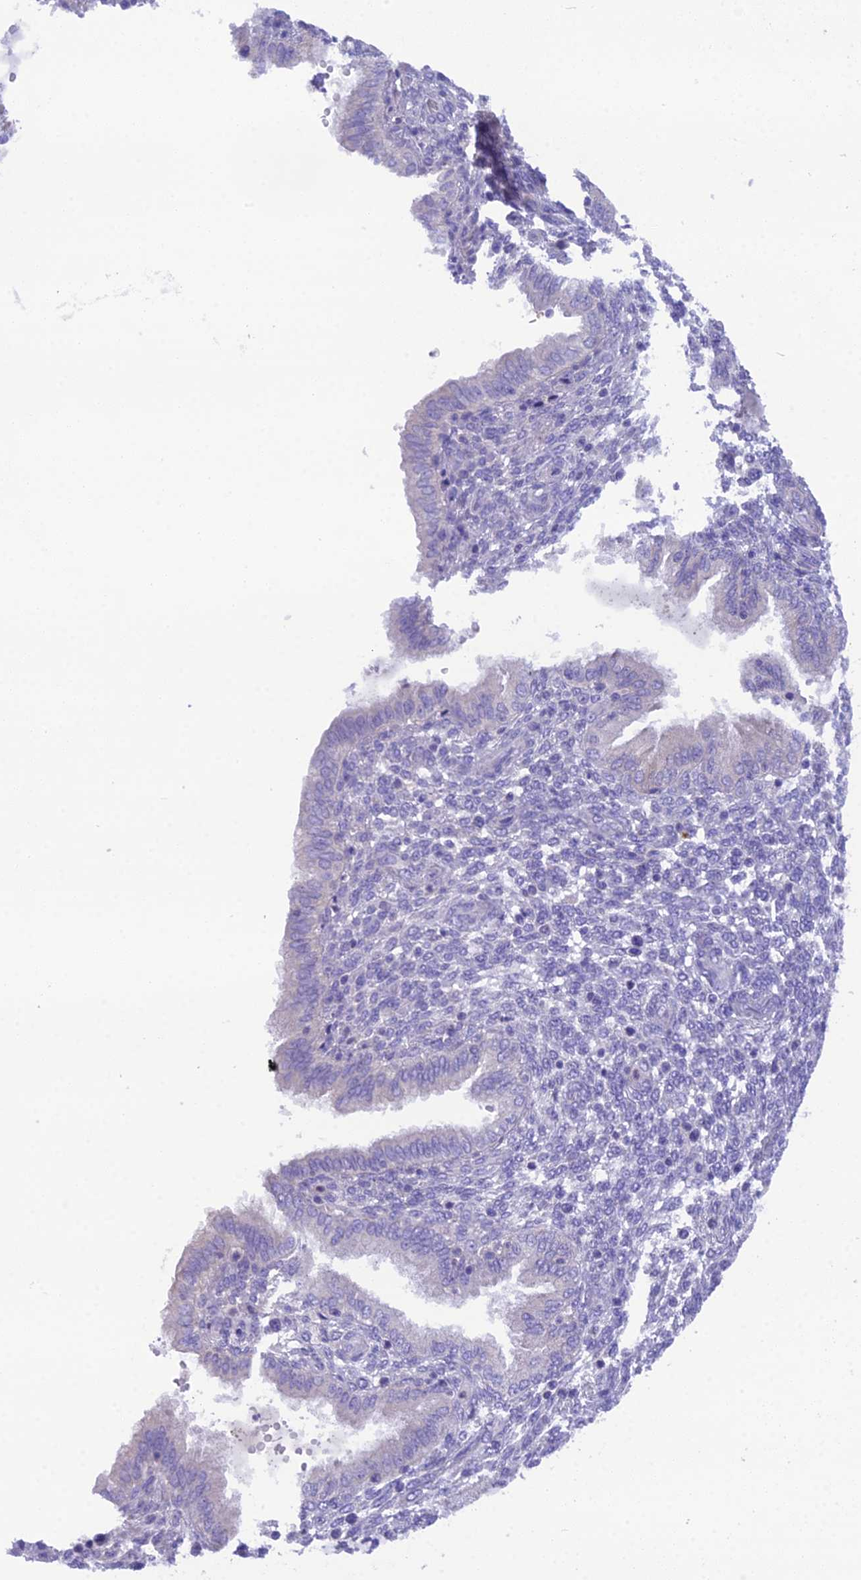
{"staining": {"intensity": "negative", "quantity": "none", "location": "none"}, "tissue": "endometrium", "cell_type": "Cells in endometrial stroma", "image_type": "normal", "snomed": [{"axis": "morphology", "description": "Normal tissue, NOS"}, {"axis": "topography", "description": "Endometrium"}], "caption": "Human endometrium stained for a protein using IHC exhibits no positivity in cells in endometrial stroma.", "gene": "KIAA0408", "patient": {"sex": "female", "age": 33}}